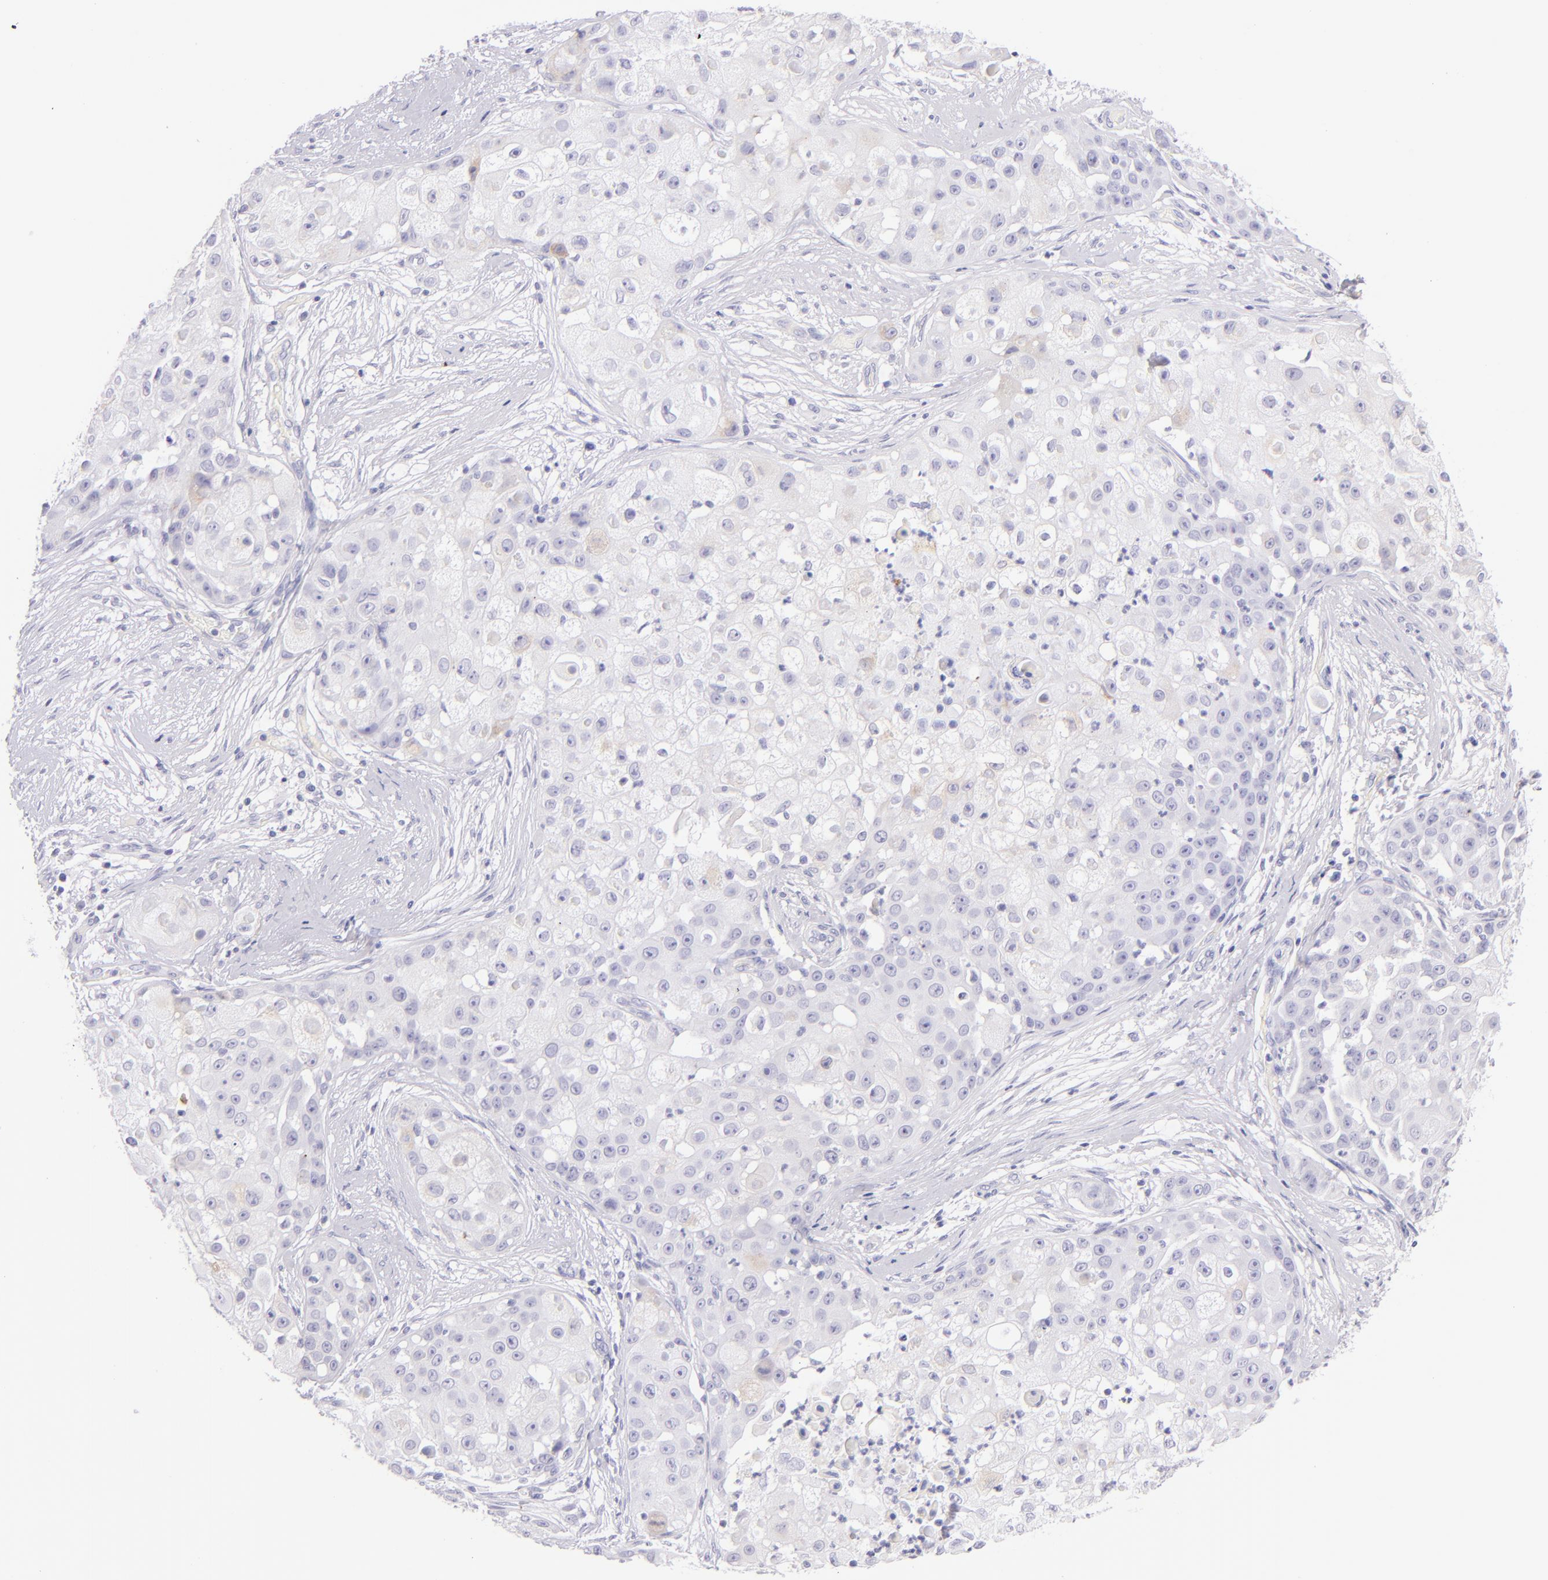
{"staining": {"intensity": "negative", "quantity": "none", "location": "none"}, "tissue": "skin cancer", "cell_type": "Tumor cells", "image_type": "cancer", "snomed": [{"axis": "morphology", "description": "Squamous cell carcinoma, NOS"}, {"axis": "topography", "description": "Skin"}], "caption": "This is an immunohistochemistry (IHC) histopathology image of skin squamous cell carcinoma. There is no positivity in tumor cells.", "gene": "SDC1", "patient": {"sex": "female", "age": 57}}